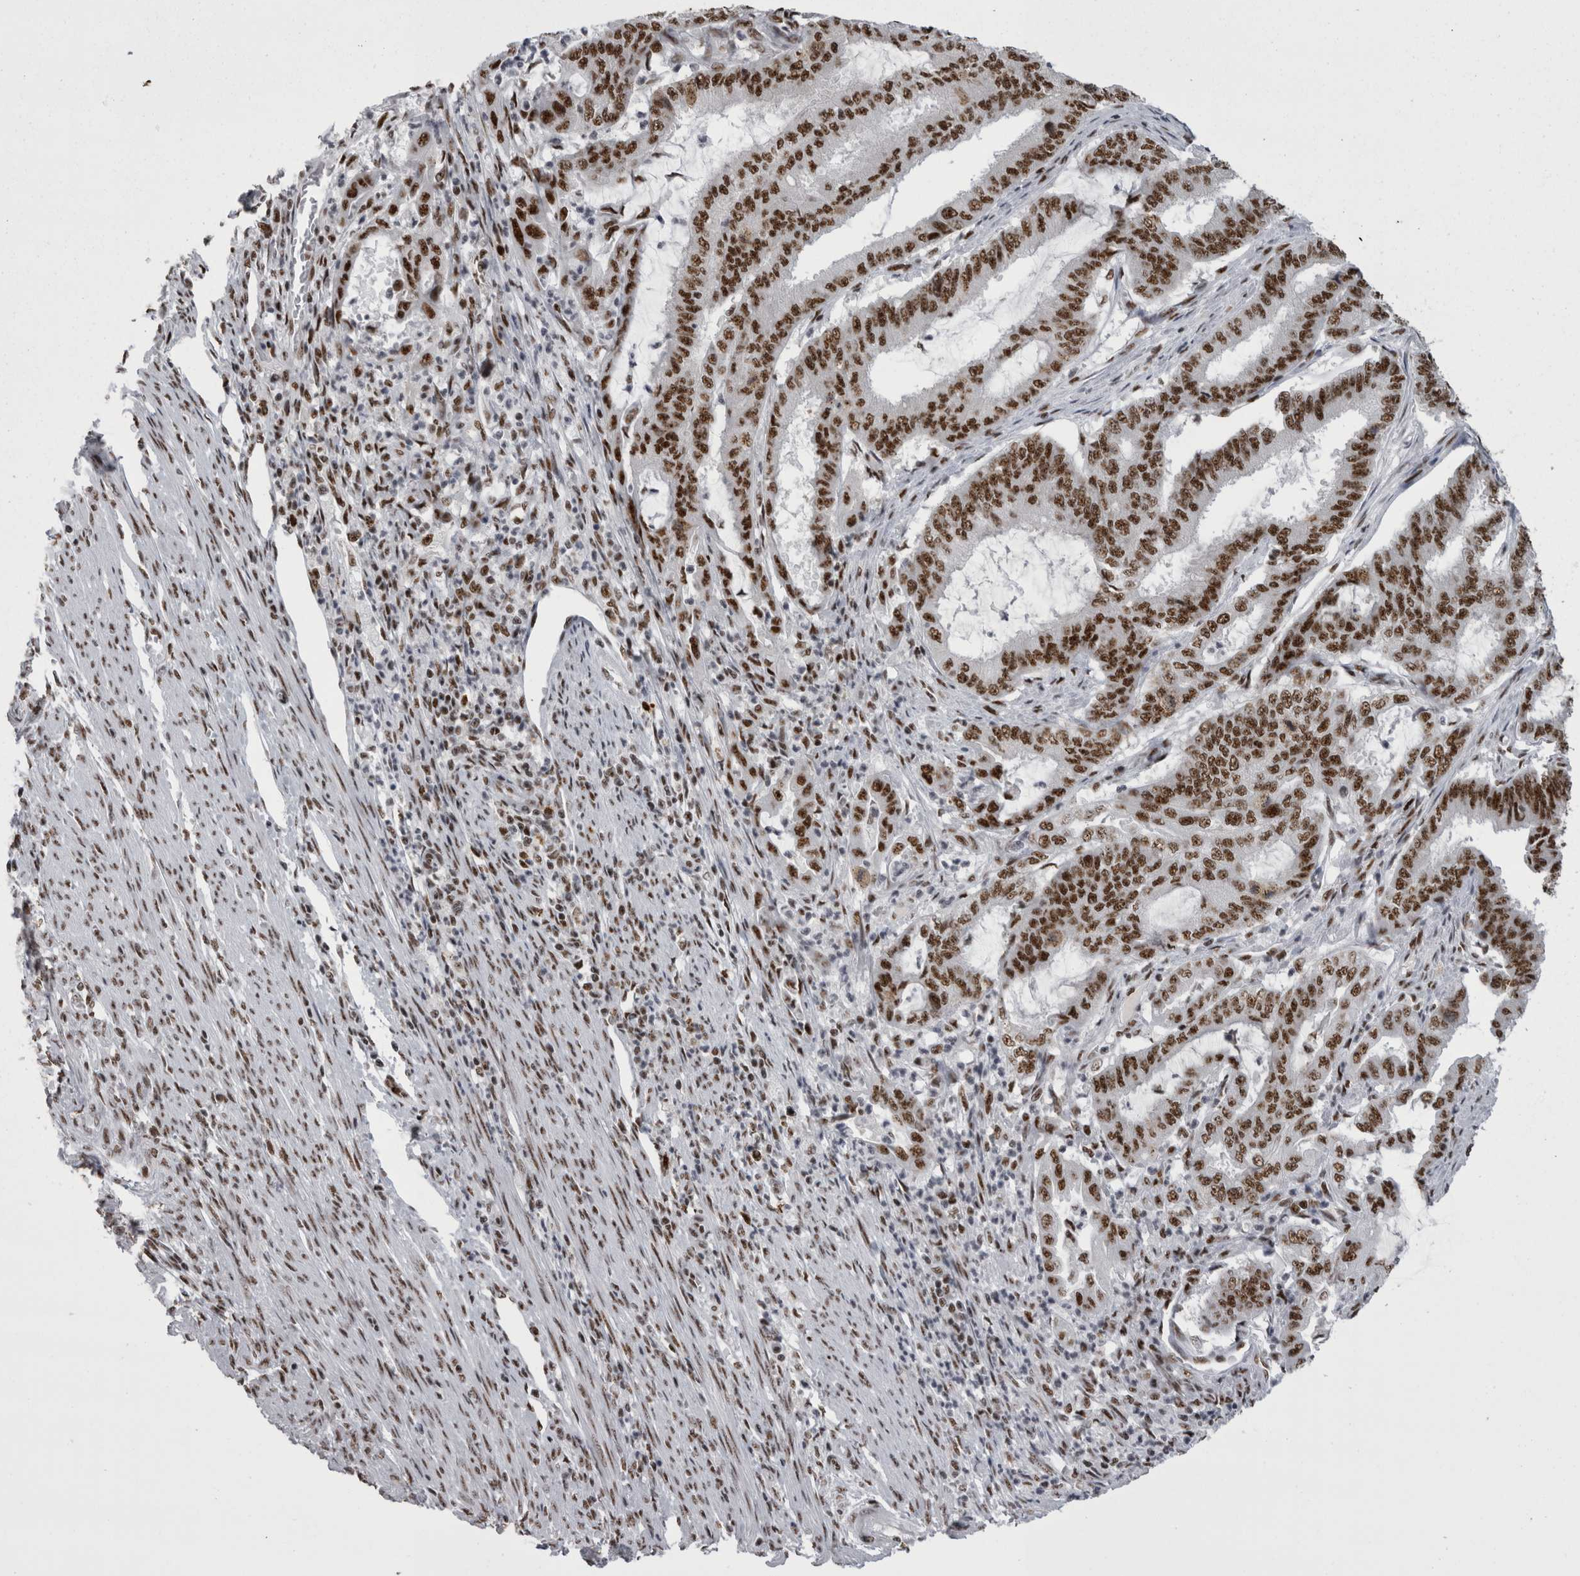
{"staining": {"intensity": "strong", "quantity": ">75%", "location": "nuclear"}, "tissue": "endometrial cancer", "cell_type": "Tumor cells", "image_type": "cancer", "snomed": [{"axis": "morphology", "description": "Adenocarcinoma, NOS"}, {"axis": "topography", "description": "Endometrium"}], "caption": "Immunohistochemistry (IHC) image of neoplastic tissue: human endometrial cancer stained using IHC displays high levels of strong protein expression localized specifically in the nuclear of tumor cells, appearing as a nuclear brown color.", "gene": "SNRNP40", "patient": {"sex": "female", "age": 51}}